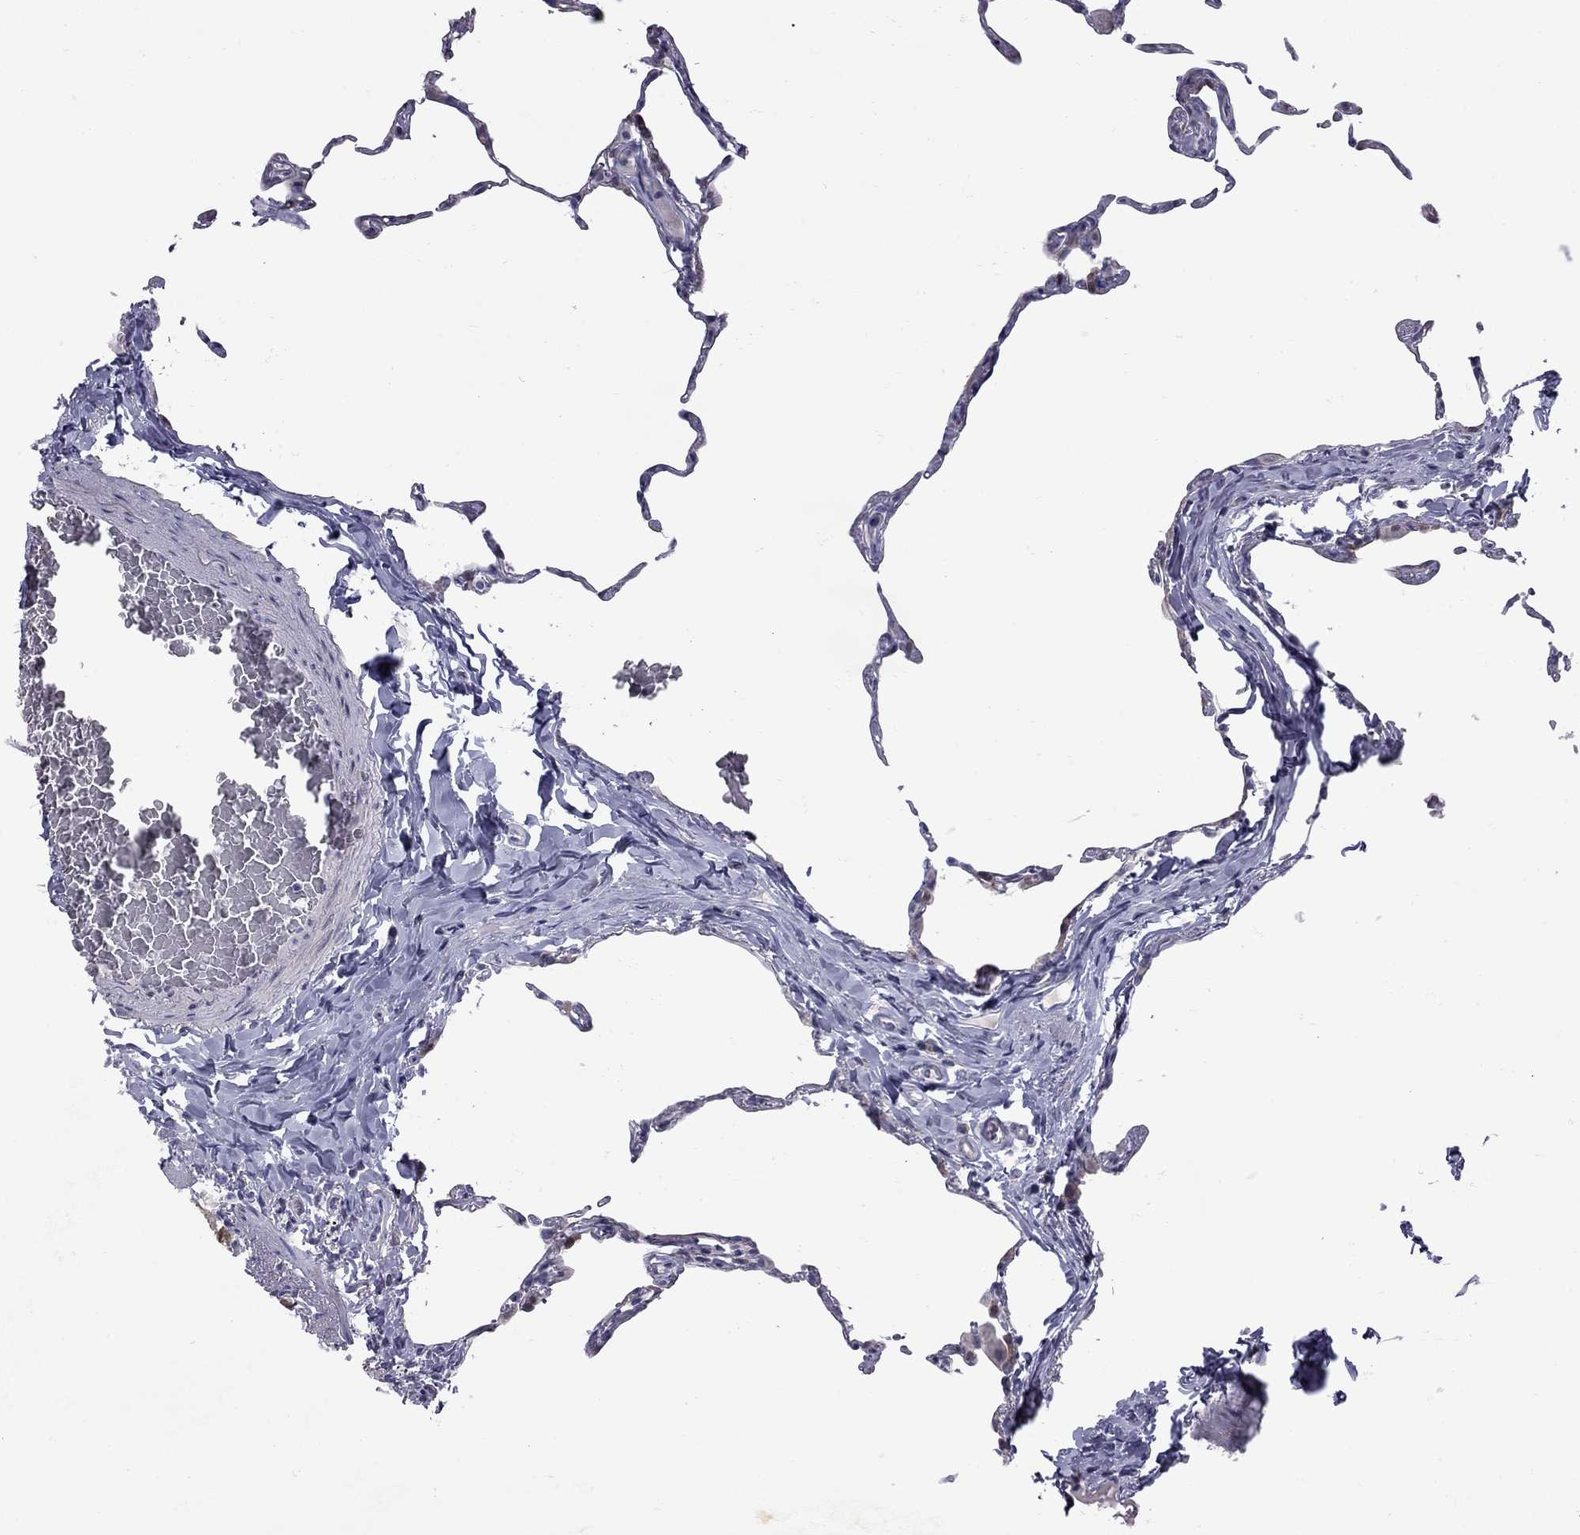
{"staining": {"intensity": "negative", "quantity": "none", "location": "none"}, "tissue": "lung", "cell_type": "Alveolar cells", "image_type": "normal", "snomed": [{"axis": "morphology", "description": "Normal tissue, NOS"}, {"axis": "topography", "description": "Lung"}], "caption": "The immunohistochemistry photomicrograph has no significant expression in alveolar cells of lung. (DAB (3,3'-diaminobenzidine) immunohistochemistry (IHC), high magnification).", "gene": "NRARP", "patient": {"sex": "female", "age": 57}}